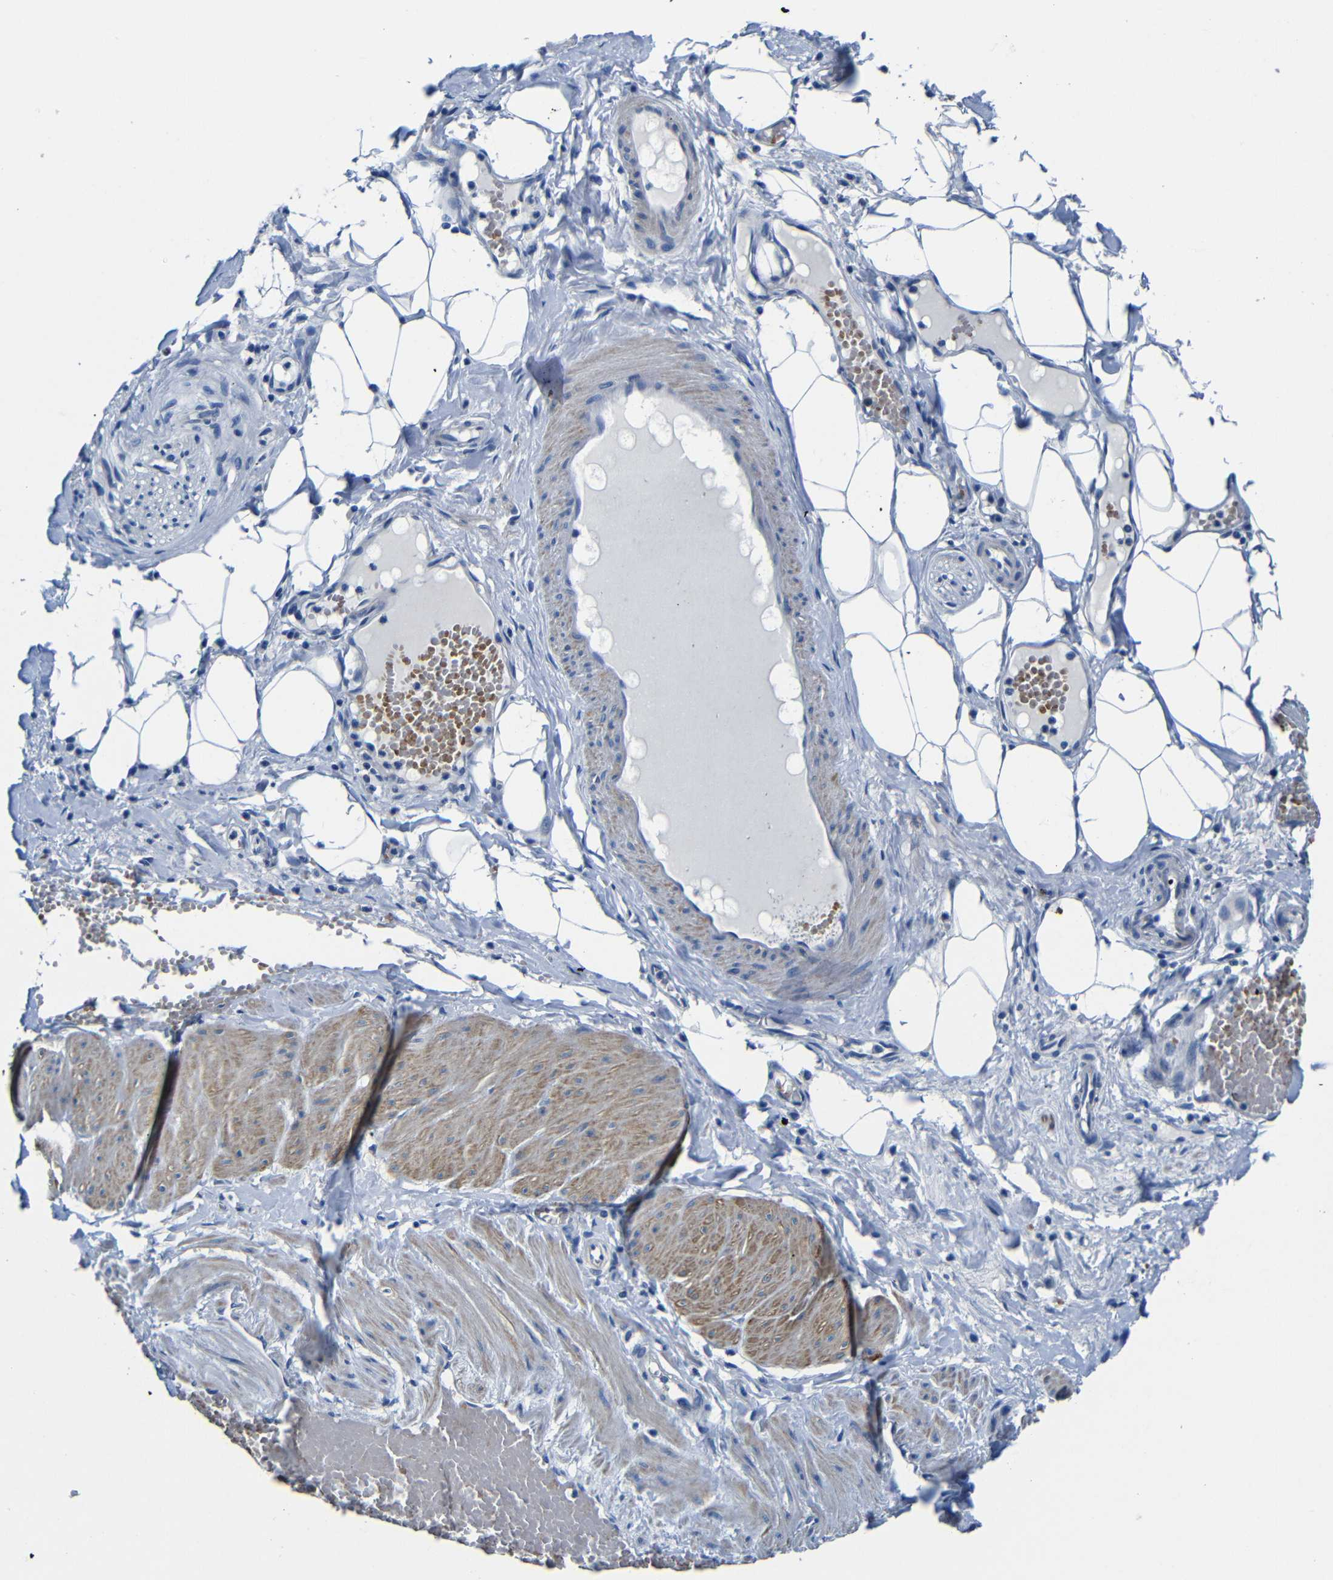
{"staining": {"intensity": "negative", "quantity": "none", "location": "none"}, "tissue": "adipose tissue", "cell_type": "Adipocytes", "image_type": "normal", "snomed": [{"axis": "morphology", "description": "Normal tissue, NOS"}, {"axis": "topography", "description": "Soft tissue"}, {"axis": "topography", "description": "Vascular tissue"}], "caption": "DAB (3,3'-diaminobenzidine) immunohistochemical staining of benign human adipose tissue displays no significant expression in adipocytes.", "gene": "TNFAIP1", "patient": {"sex": "female", "age": 35}}